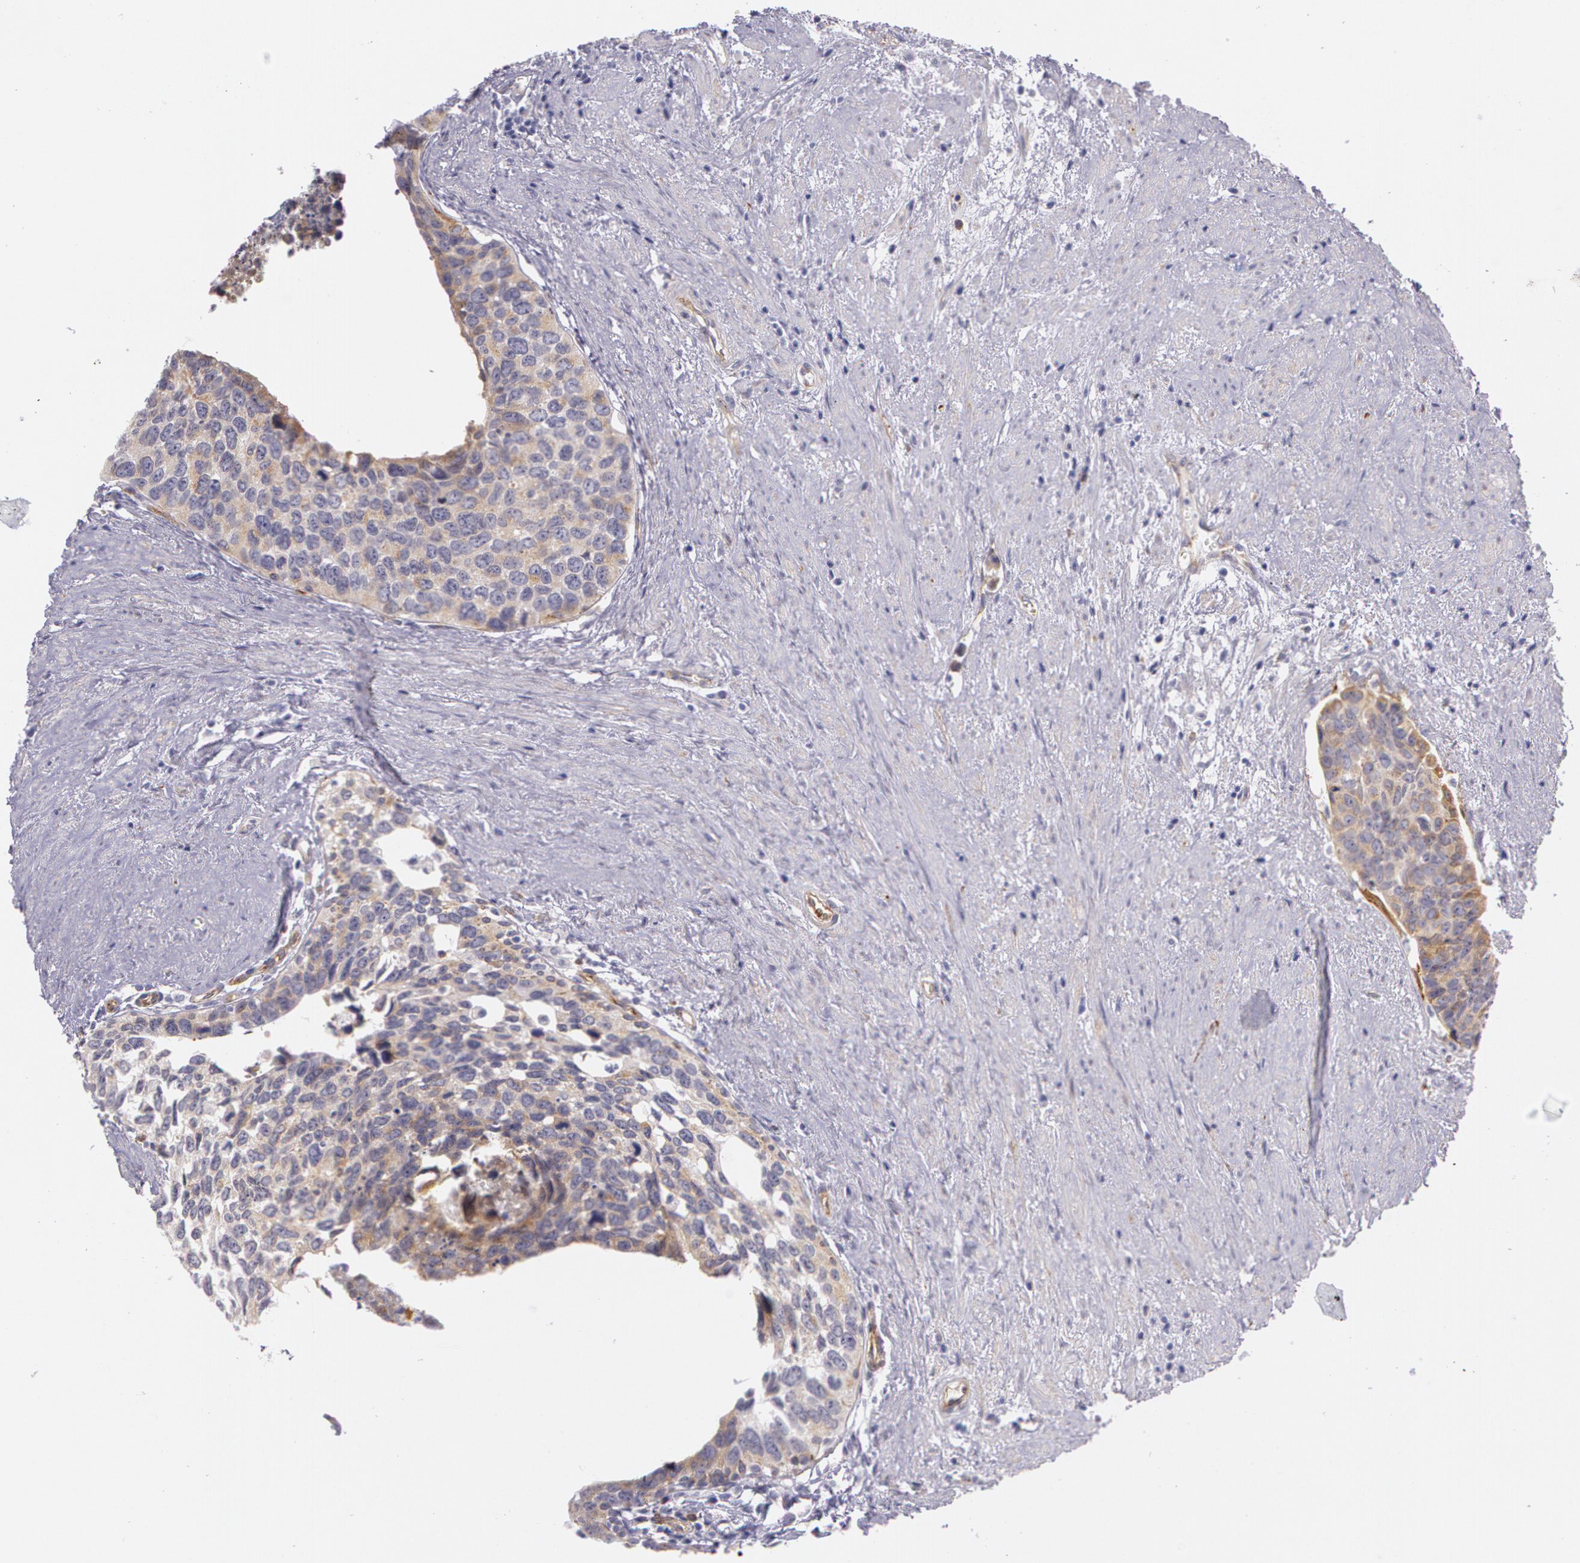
{"staining": {"intensity": "moderate", "quantity": "25%-75%", "location": "cytoplasmic/membranous"}, "tissue": "urothelial cancer", "cell_type": "Tumor cells", "image_type": "cancer", "snomed": [{"axis": "morphology", "description": "Urothelial carcinoma, High grade"}, {"axis": "topography", "description": "Urinary bladder"}], "caption": "Urothelial cancer stained with IHC displays moderate cytoplasmic/membranous positivity in about 25%-75% of tumor cells.", "gene": "APP", "patient": {"sex": "male", "age": 81}}